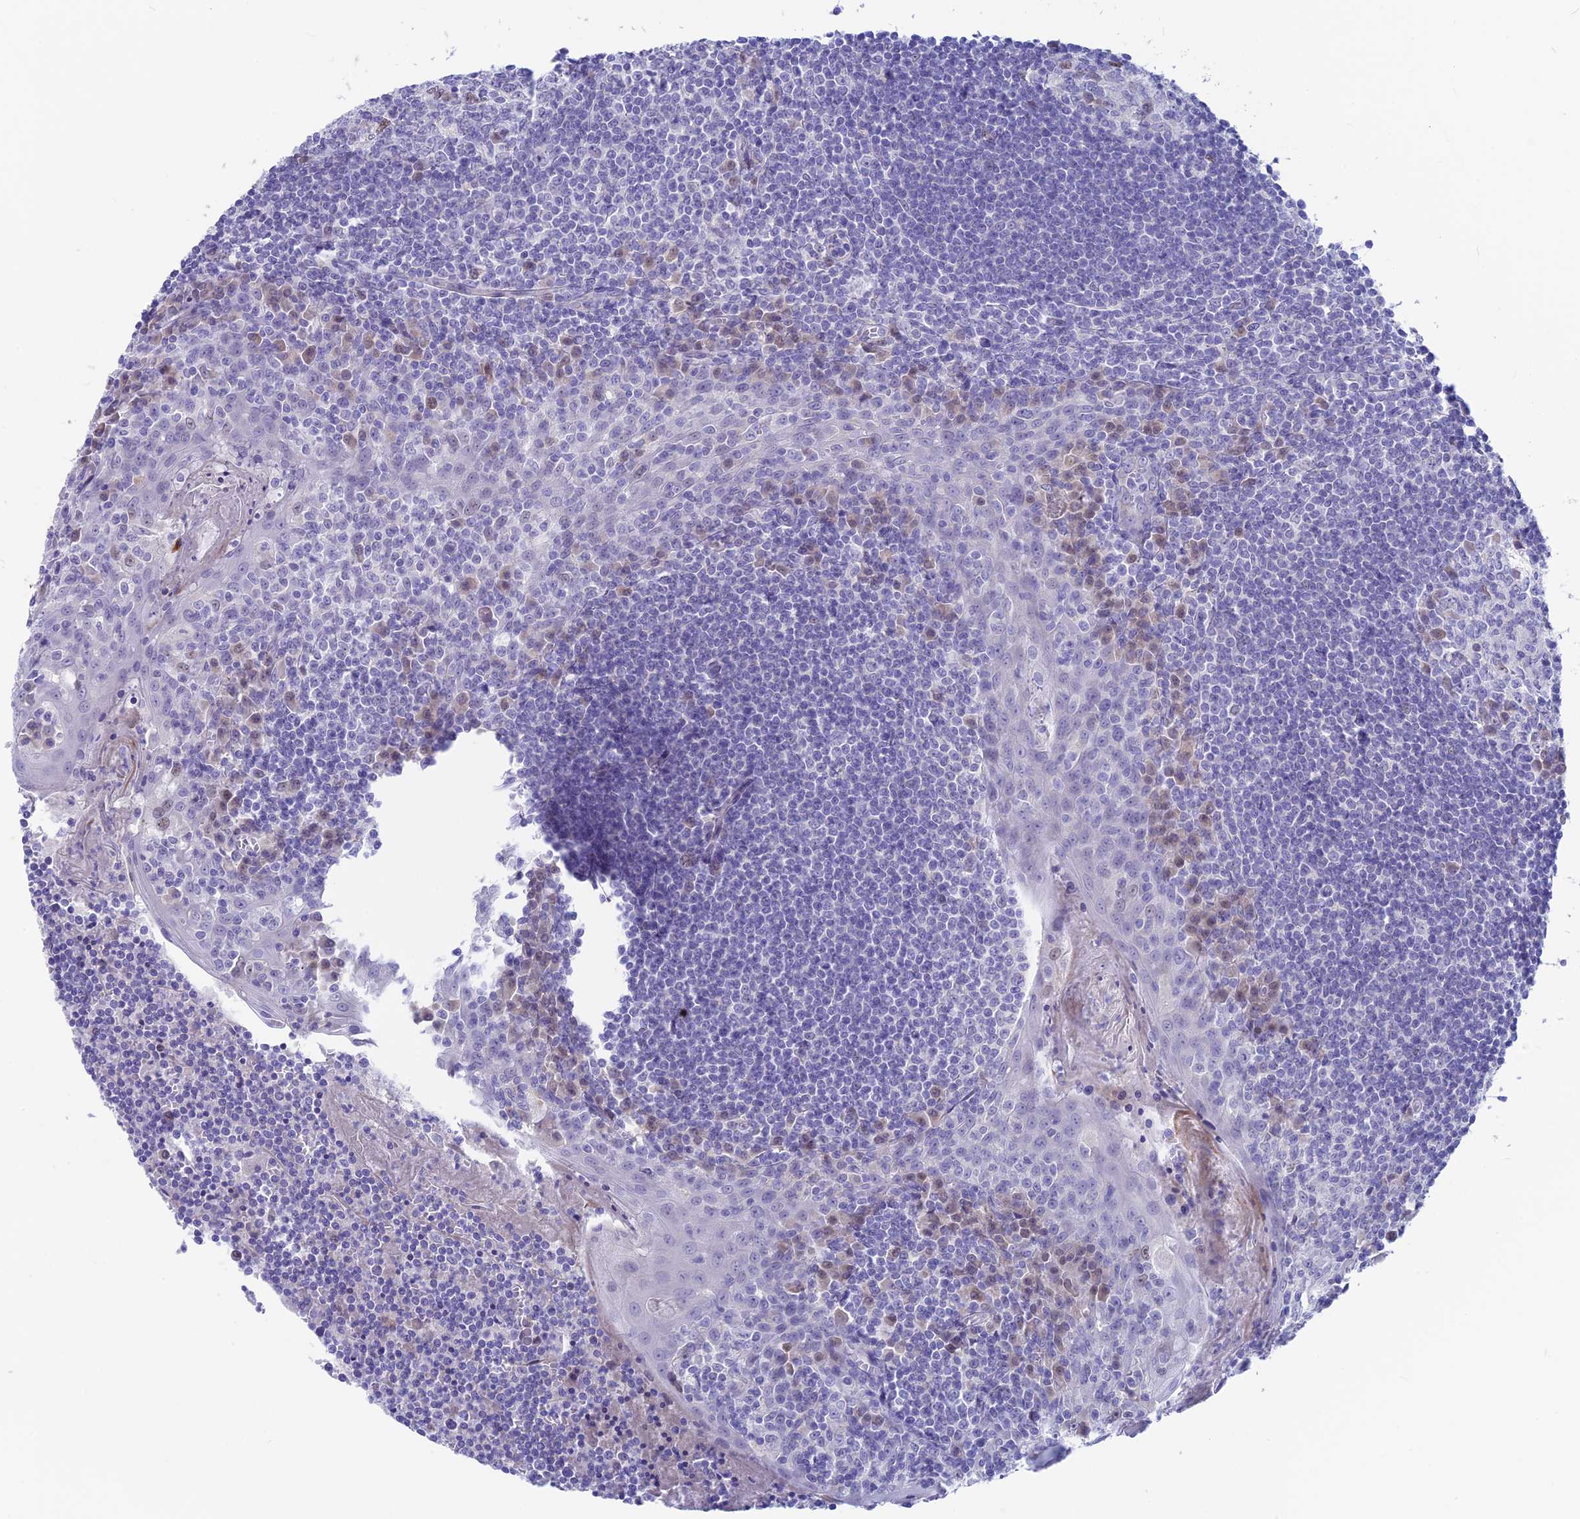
{"staining": {"intensity": "weak", "quantity": "<25%", "location": "nuclear"}, "tissue": "tonsil", "cell_type": "Germinal center cells", "image_type": "normal", "snomed": [{"axis": "morphology", "description": "Normal tissue, NOS"}, {"axis": "topography", "description": "Tonsil"}], "caption": "Human tonsil stained for a protein using immunohistochemistry (IHC) demonstrates no expression in germinal center cells.", "gene": "SNTN", "patient": {"sex": "male", "age": 27}}